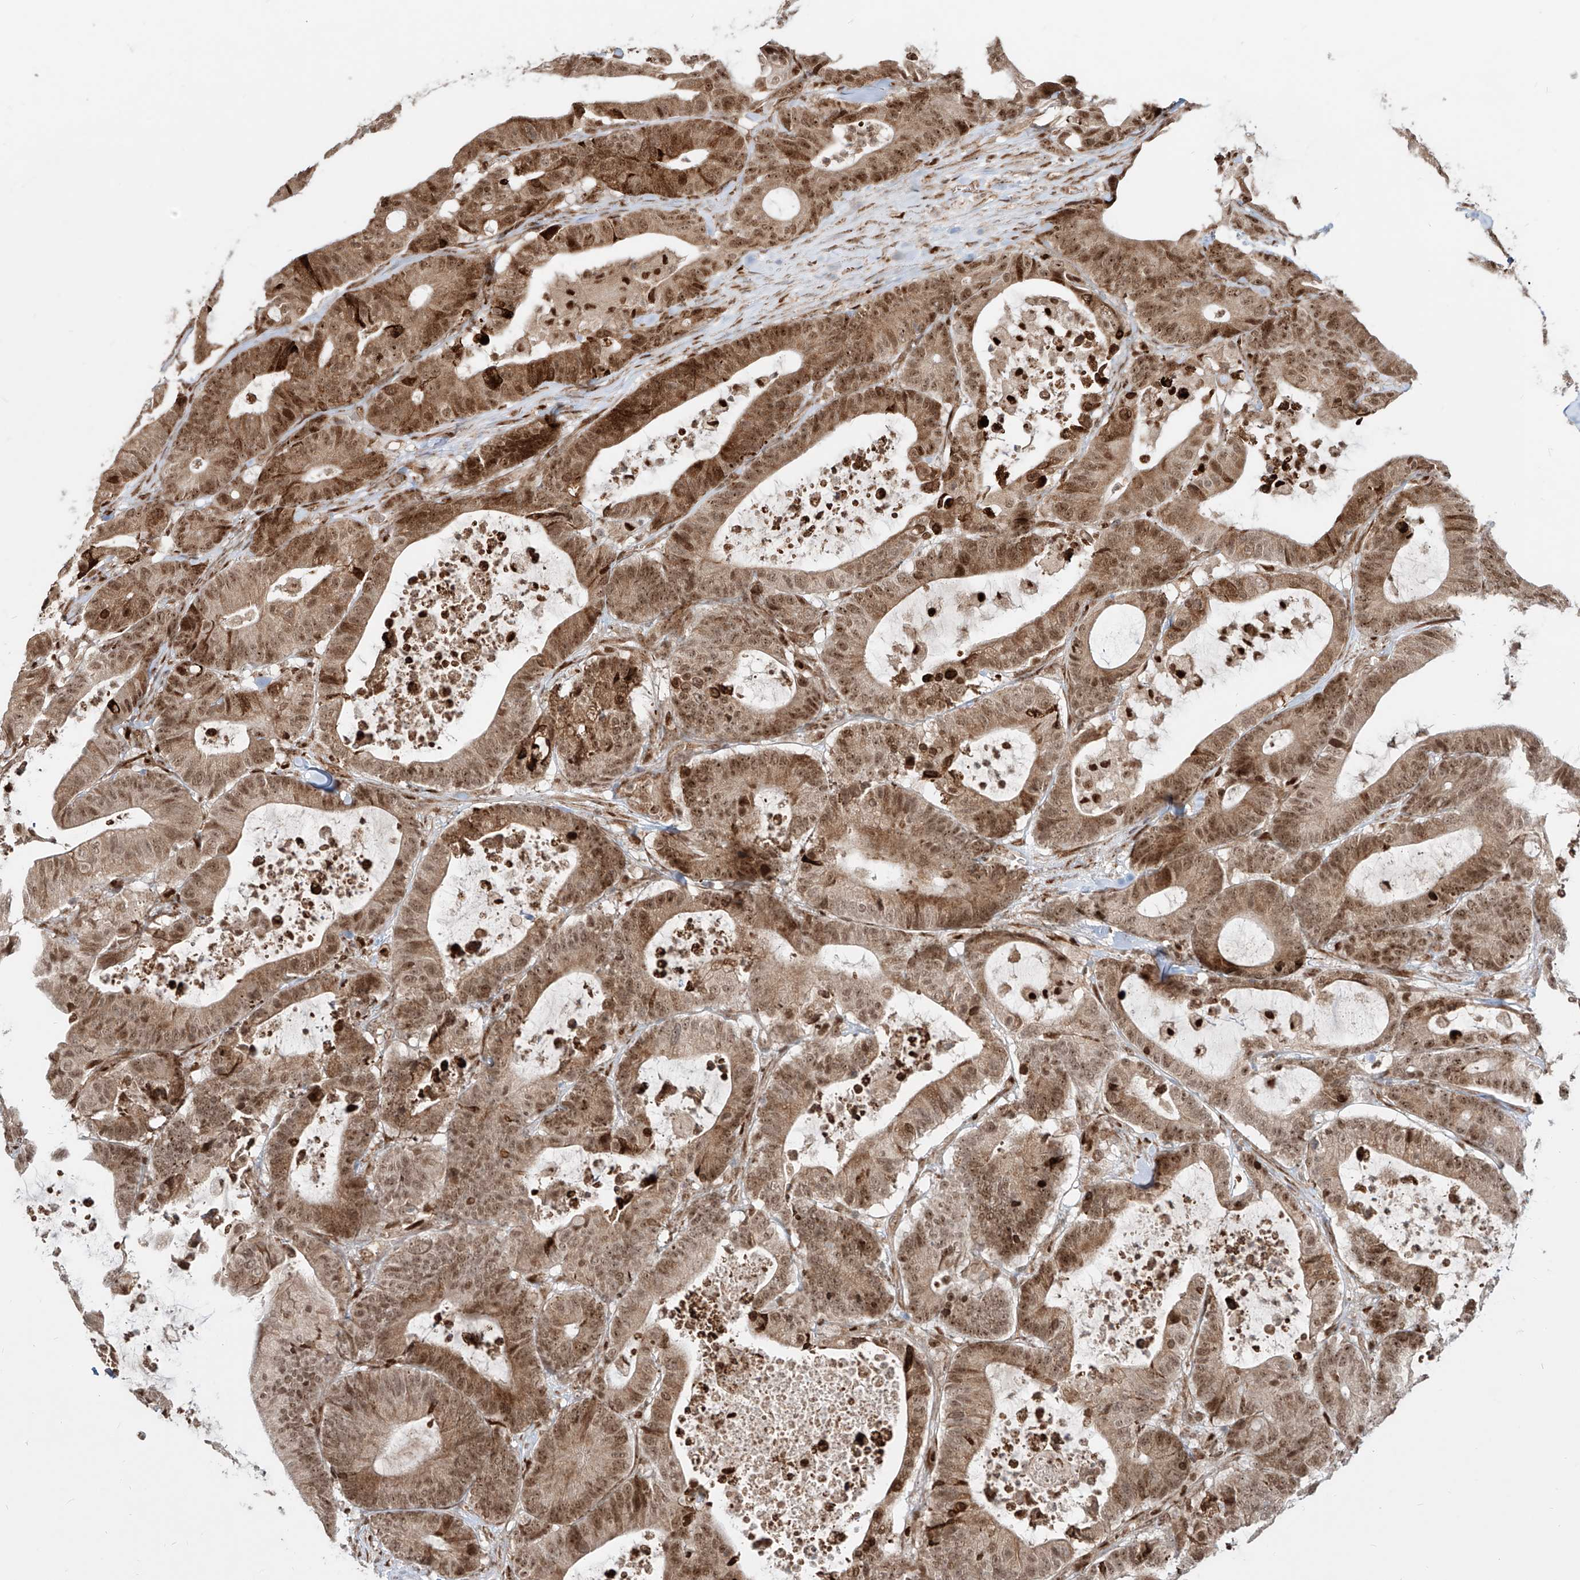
{"staining": {"intensity": "moderate", "quantity": ">75%", "location": "cytoplasmic/membranous,nuclear"}, "tissue": "colorectal cancer", "cell_type": "Tumor cells", "image_type": "cancer", "snomed": [{"axis": "morphology", "description": "Adenocarcinoma, NOS"}, {"axis": "topography", "description": "Colon"}], "caption": "Protein staining by immunohistochemistry demonstrates moderate cytoplasmic/membranous and nuclear expression in approximately >75% of tumor cells in adenocarcinoma (colorectal).", "gene": "ZNF710", "patient": {"sex": "female", "age": 84}}